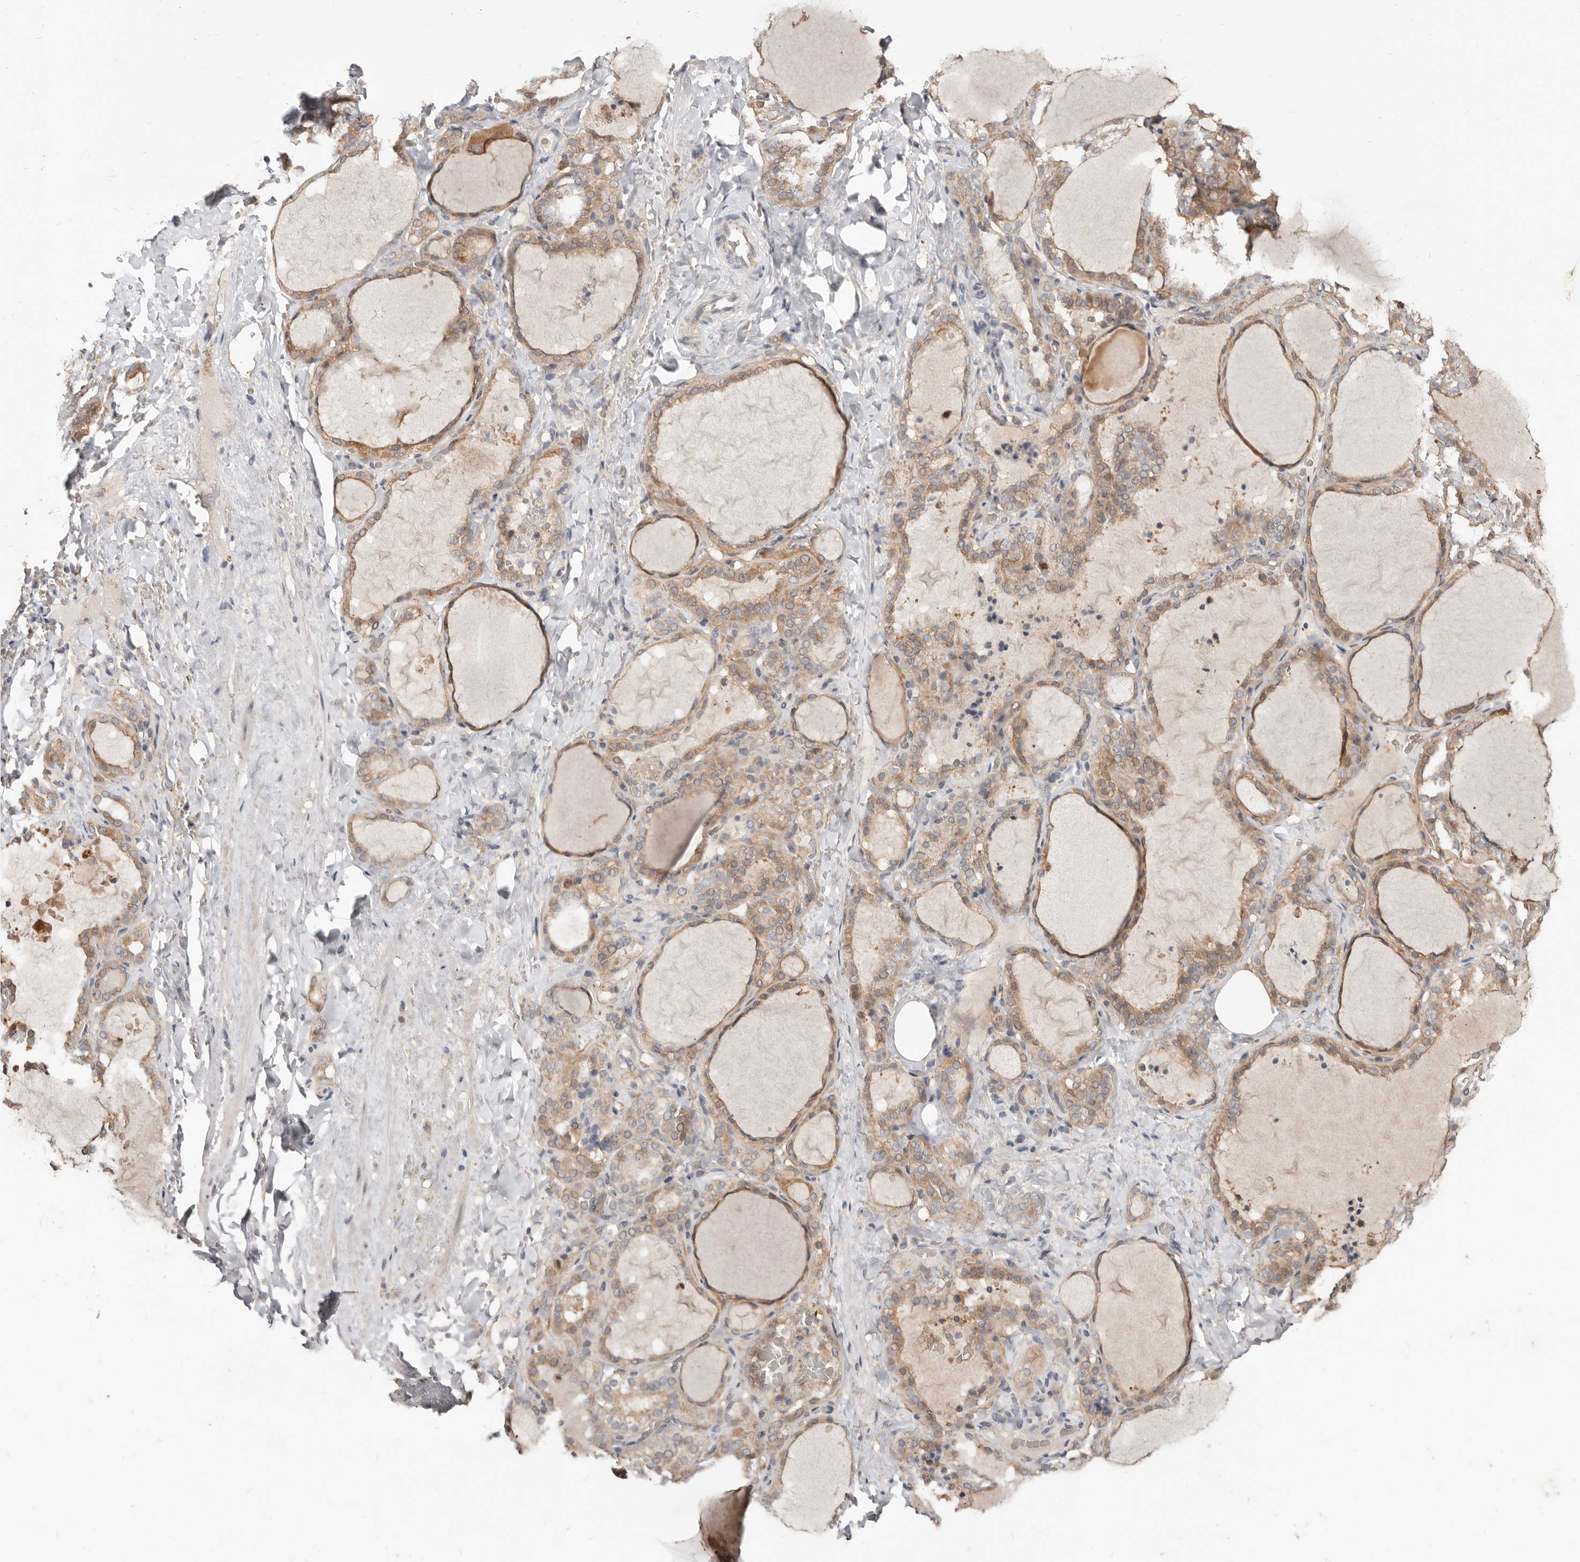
{"staining": {"intensity": "moderate", "quantity": ">75%", "location": "cytoplasmic/membranous"}, "tissue": "thyroid gland", "cell_type": "Glandular cells", "image_type": "normal", "snomed": [{"axis": "morphology", "description": "Normal tissue, NOS"}, {"axis": "topography", "description": "Thyroid gland"}], "caption": "Immunohistochemistry (IHC) (DAB) staining of benign thyroid gland exhibits moderate cytoplasmic/membranous protein staining in about >75% of glandular cells.", "gene": "TC2N", "patient": {"sex": "female", "age": 22}}